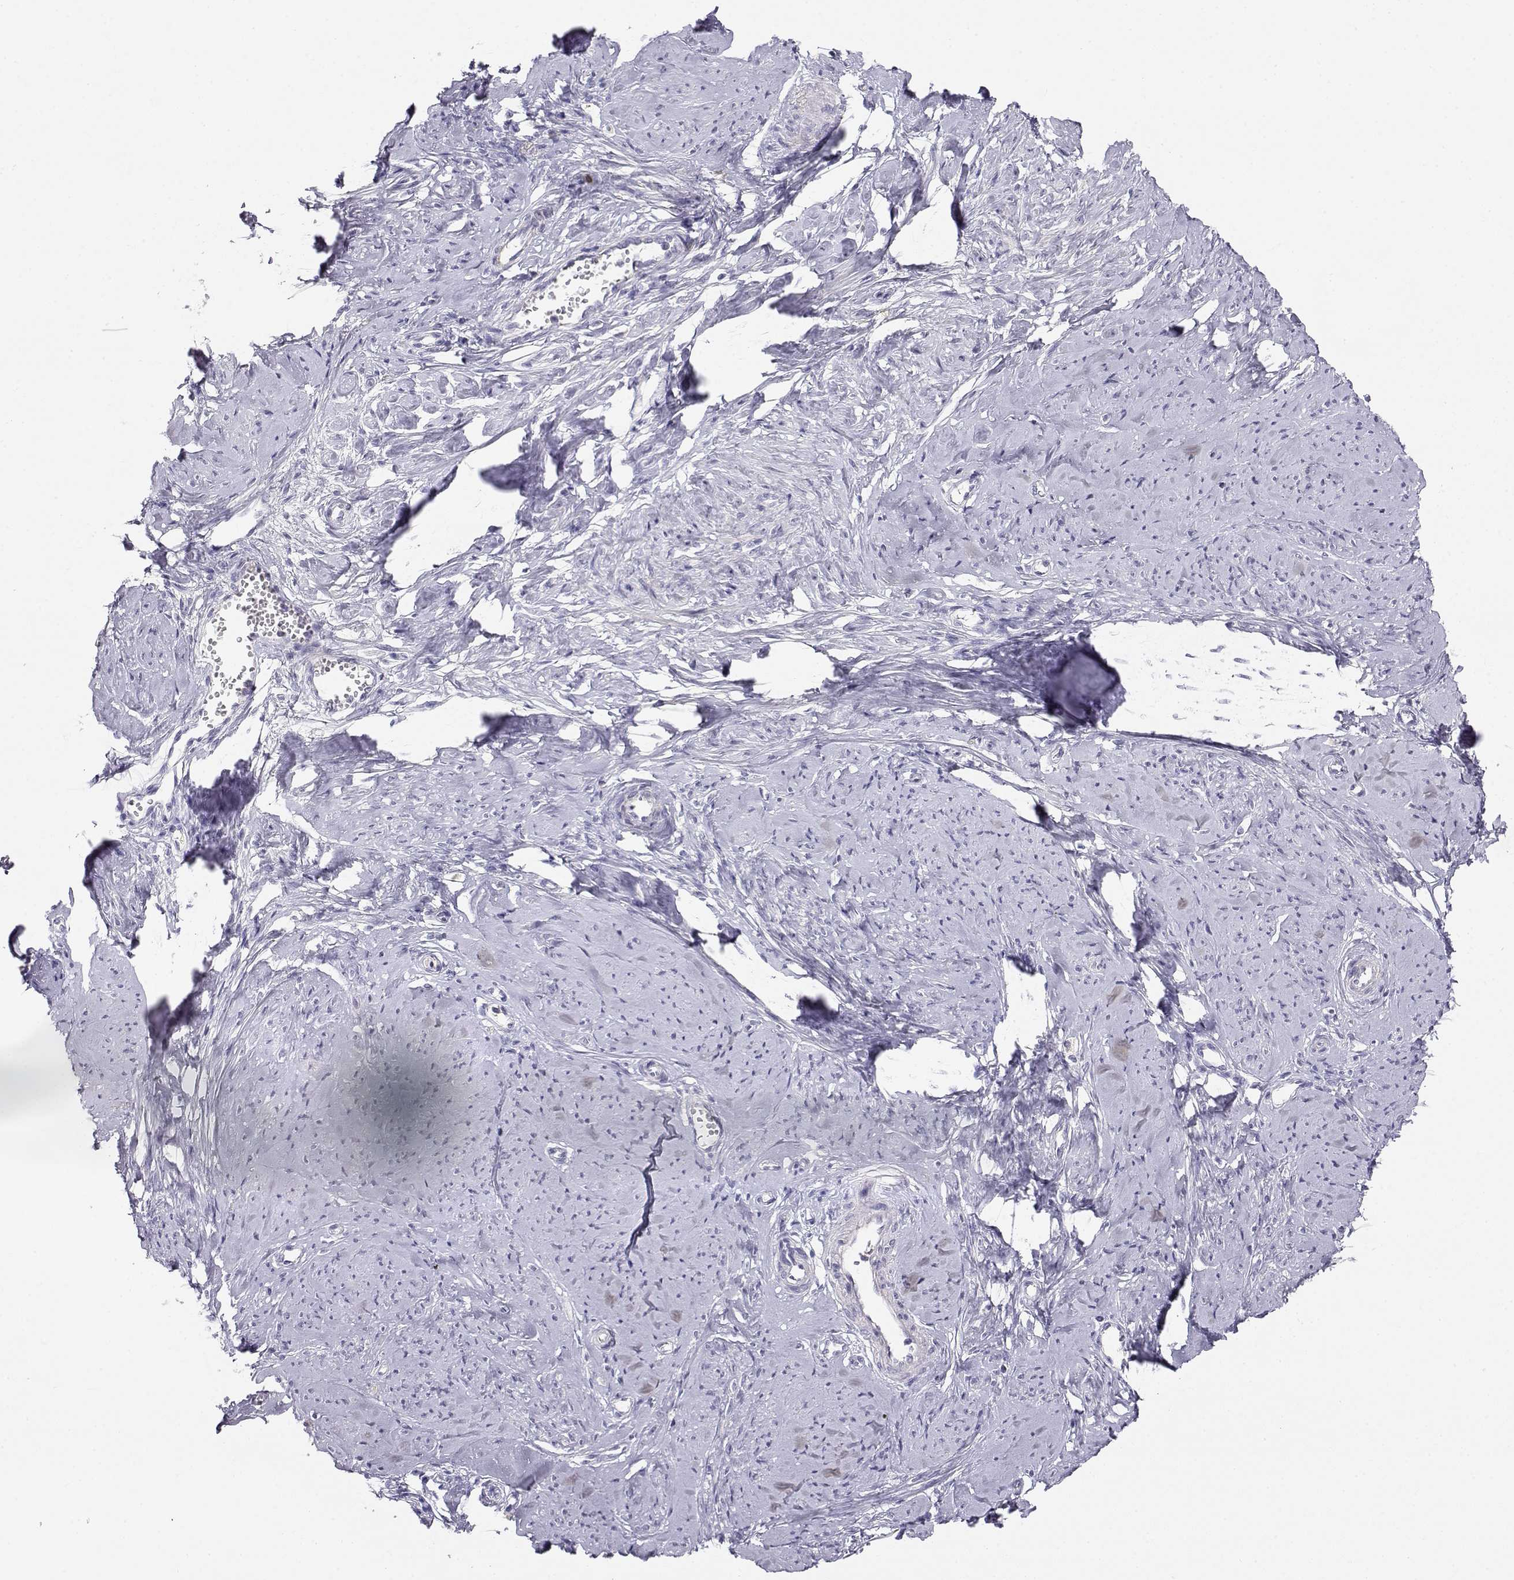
{"staining": {"intensity": "negative", "quantity": "none", "location": "none"}, "tissue": "smooth muscle", "cell_type": "Smooth muscle cells", "image_type": "normal", "snomed": [{"axis": "morphology", "description": "Normal tissue, NOS"}, {"axis": "topography", "description": "Smooth muscle"}], "caption": "Smooth muscle cells are negative for brown protein staining in normal smooth muscle.", "gene": "CDHR1", "patient": {"sex": "female", "age": 48}}